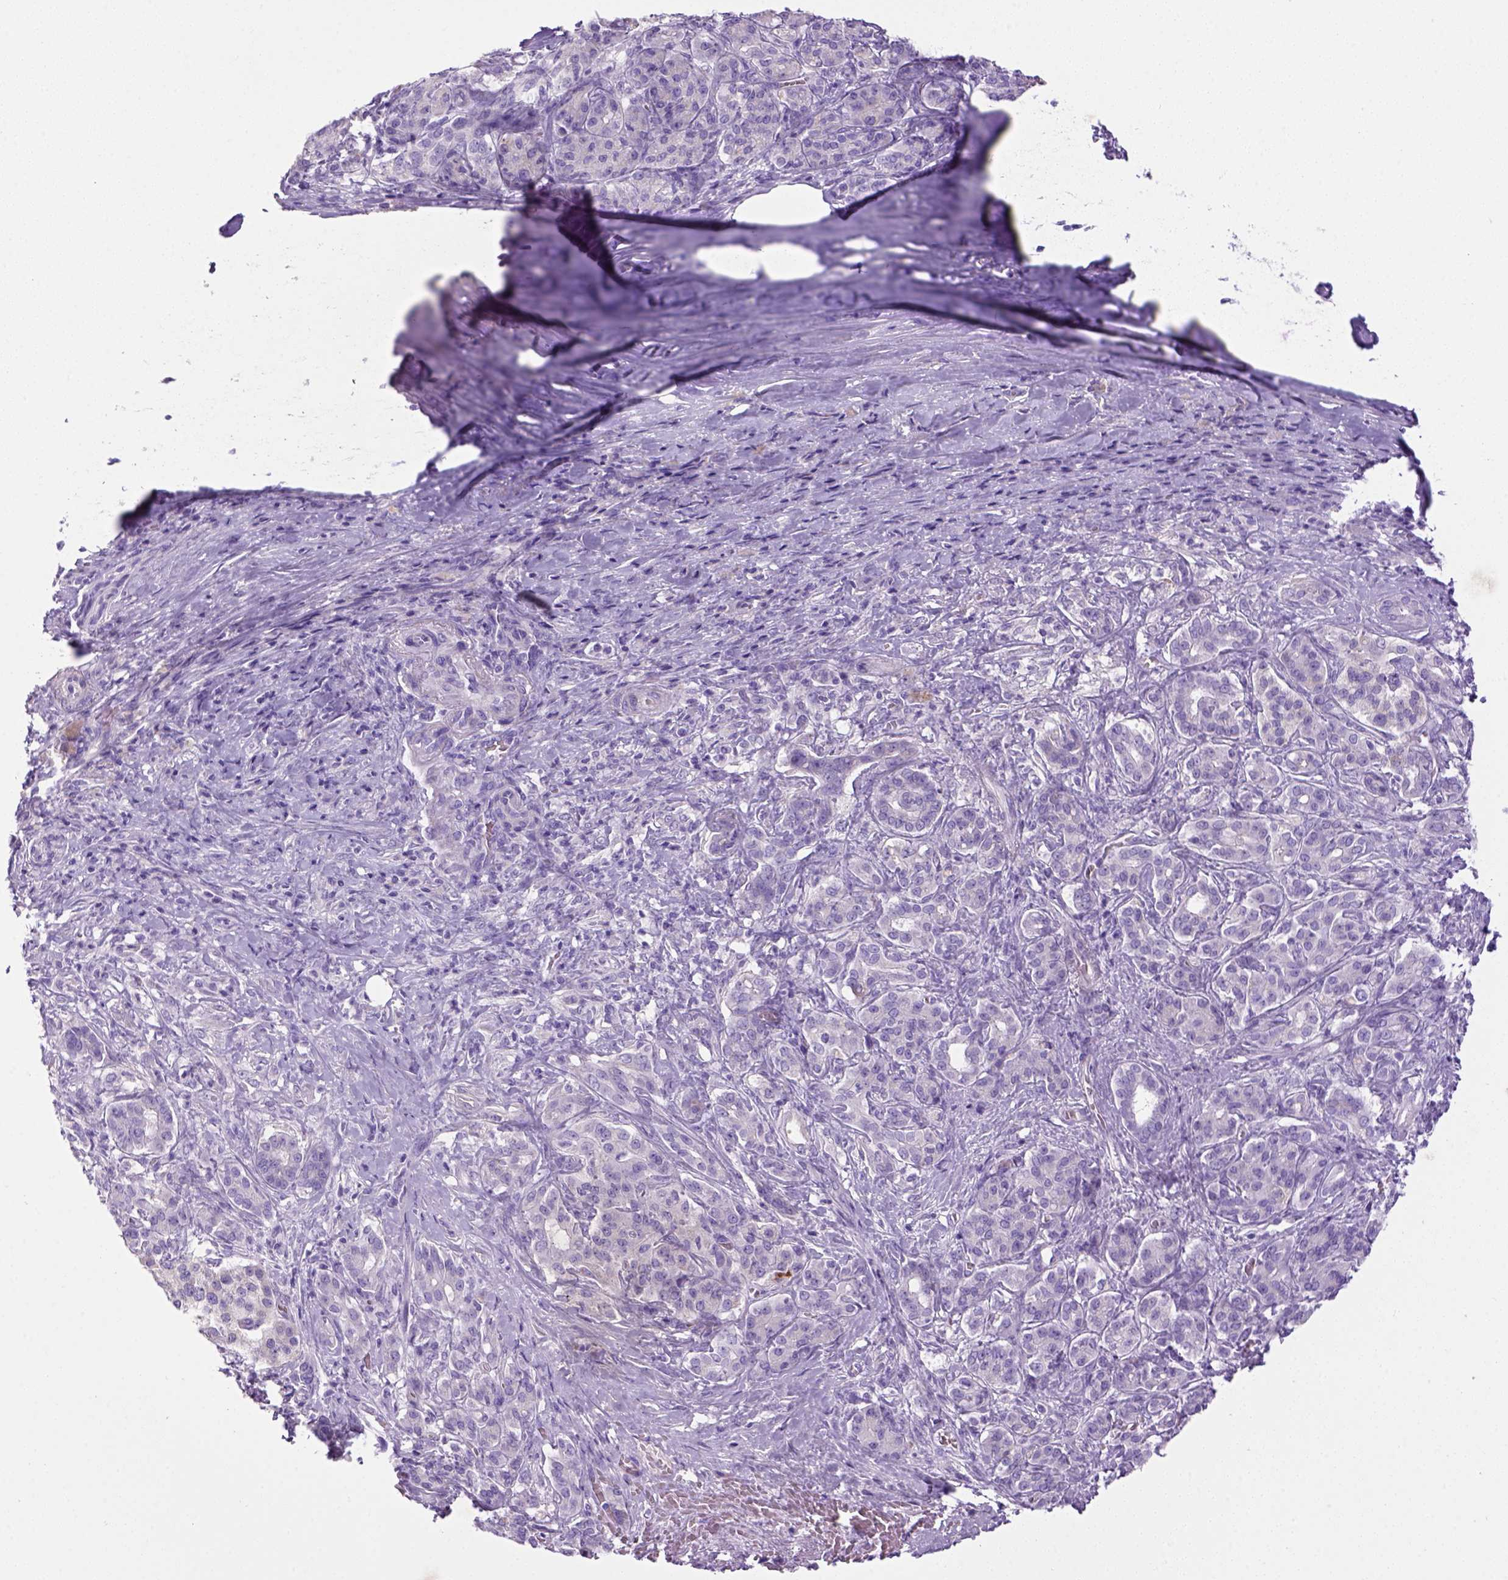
{"staining": {"intensity": "negative", "quantity": "none", "location": "none"}, "tissue": "pancreatic cancer", "cell_type": "Tumor cells", "image_type": "cancer", "snomed": [{"axis": "morphology", "description": "Normal tissue, NOS"}, {"axis": "morphology", "description": "Inflammation, NOS"}, {"axis": "morphology", "description": "Adenocarcinoma, NOS"}, {"axis": "topography", "description": "Pancreas"}], "caption": "Immunohistochemical staining of pancreatic cancer displays no significant positivity in tumor cells. (DAB (3,3'-diaminobenzidine) immunohistochemistry with hematoxylin counter stain).", "gene": "DNAH11", "patient": {"sex": "male", "age": 57}}